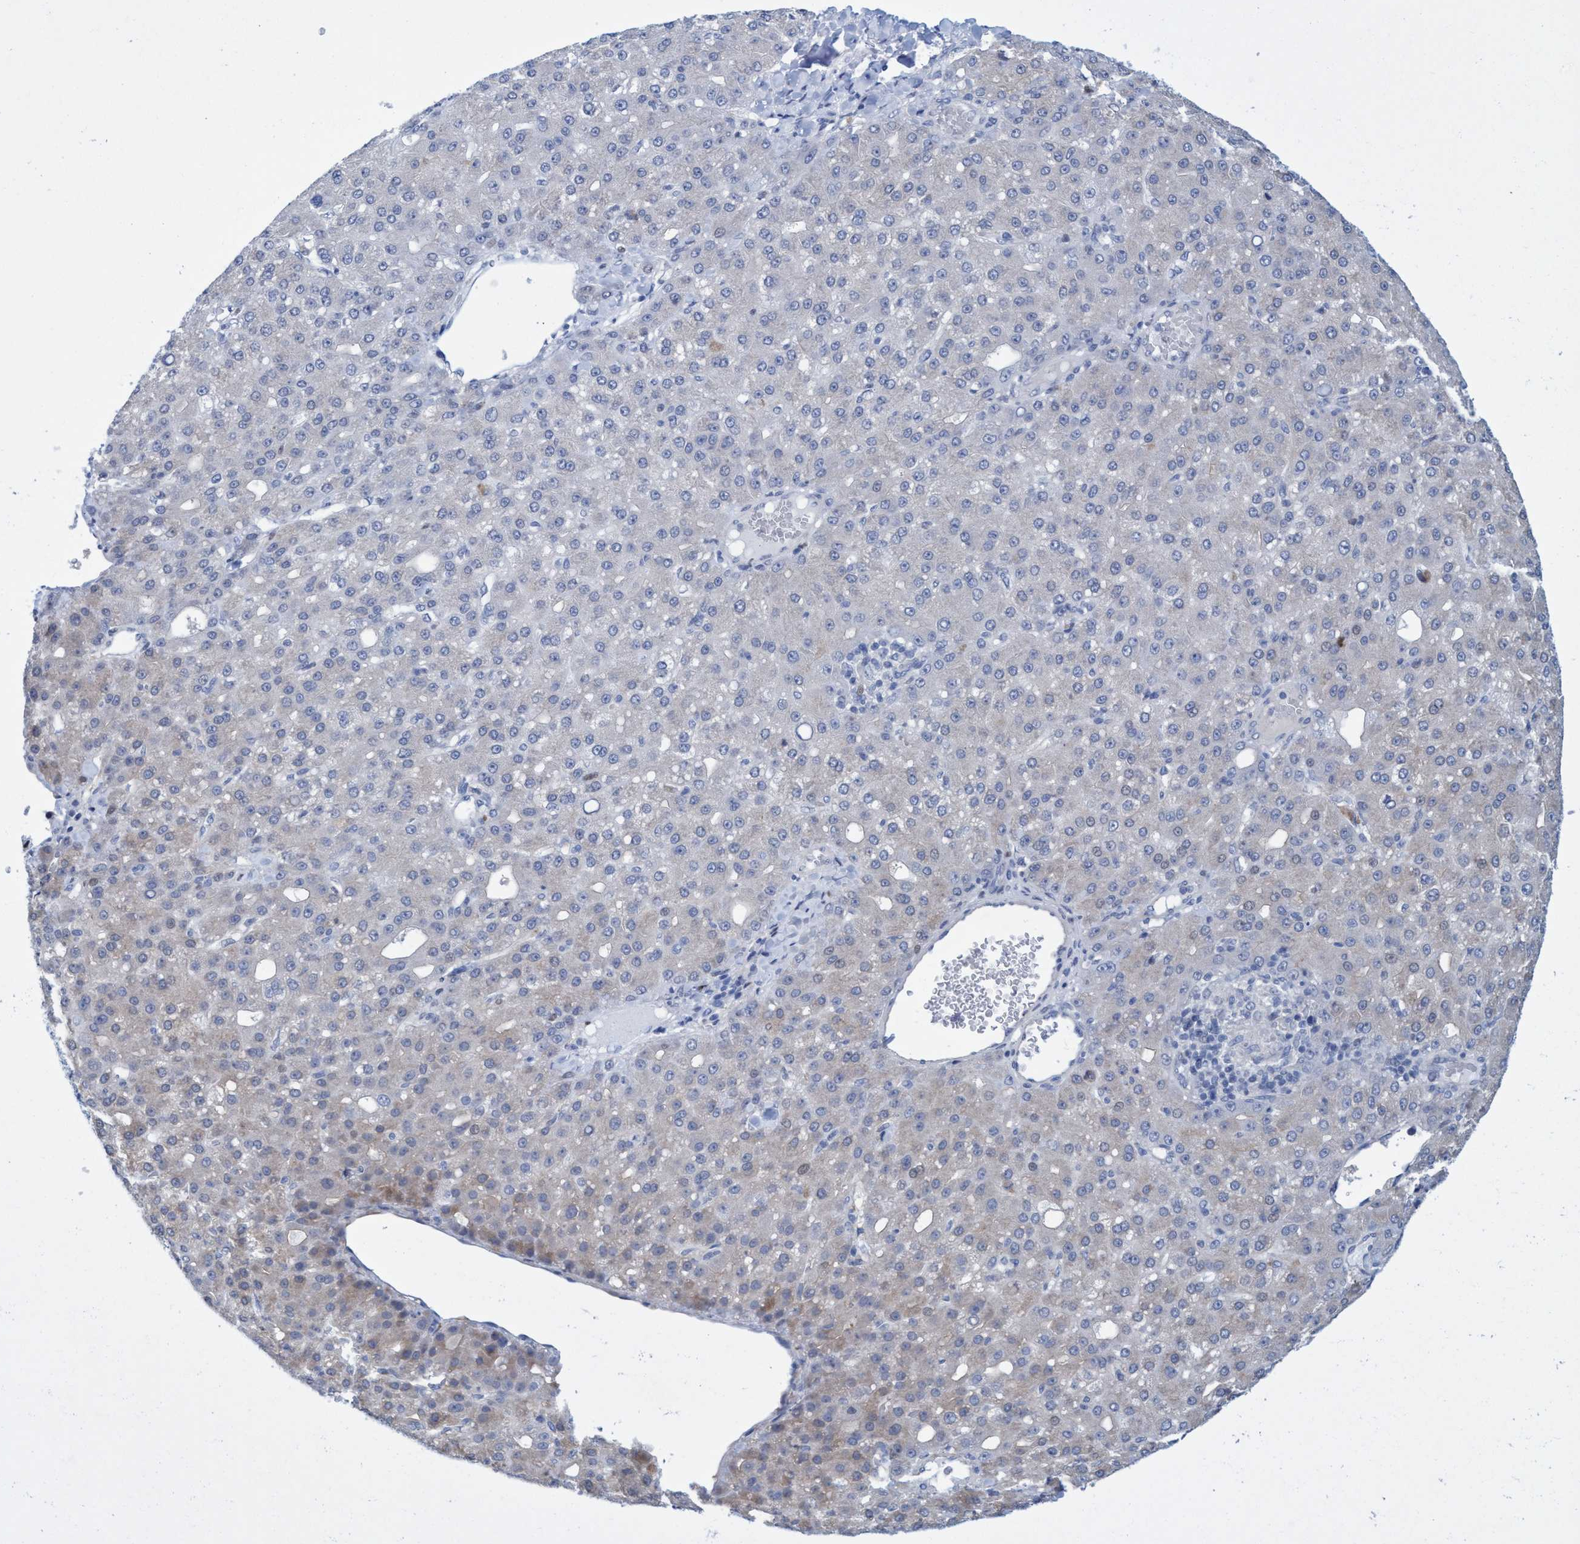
{"staining": {"intensity": "weak", "quantity": "<25%", "location": "cytoplasmic/membranous"}, "tissue": "liver cancer", "cell_type": "Tumor cells", "image_type": "cancer", "snomed": [{"axis": "morphology", "description": "Carcinoma, Hepatocellular, NOS"}, {"axis": "topography", "description": "Liver"}], "caption": "Protein analysis of liver hepatocellular carcinoma demonstrates no significant expression in tumor cells. (DAB immunohistochemistry with hematoxylin counter stain).", "gene": "R3HCC1", "patient": {"sex": "male", "age": 67}}